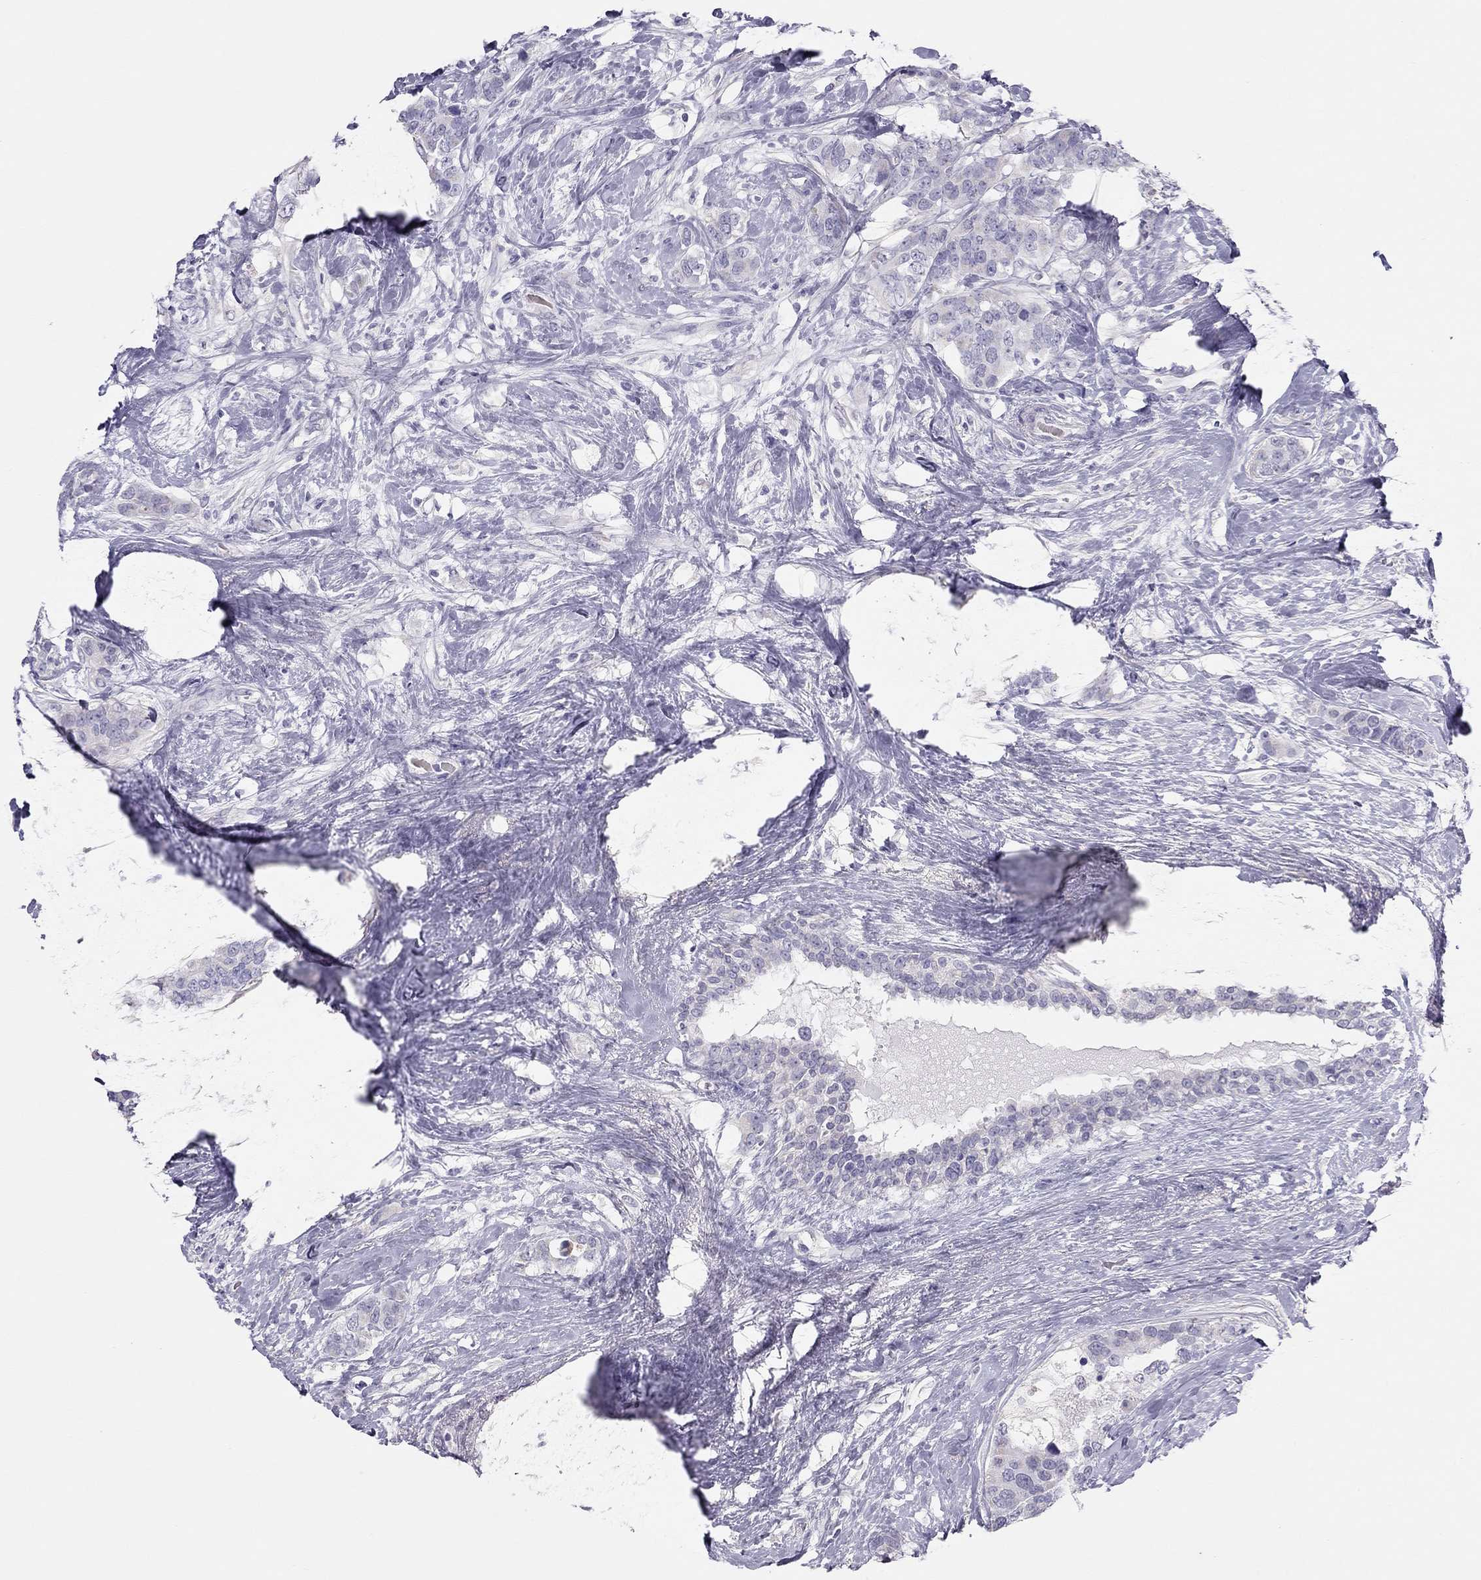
{"staining": {"intensity": "negative", "quantity": "none", "location": "none"}, "tissue": "breast cancer", "cell_type": "Tumor cells", "image_type": "cancer", "snomed": [{"axis": "morphology", "description": "Lobular carcinoma"}, {"axis": "topography", "description": "Breast"}], "caption": "An IHC micrograph of breast cancer is shown. There is no staining in tumor cells of breast cancer.", "gene": "SPATA12", "patient": {"sex": "female", "age": 59}}